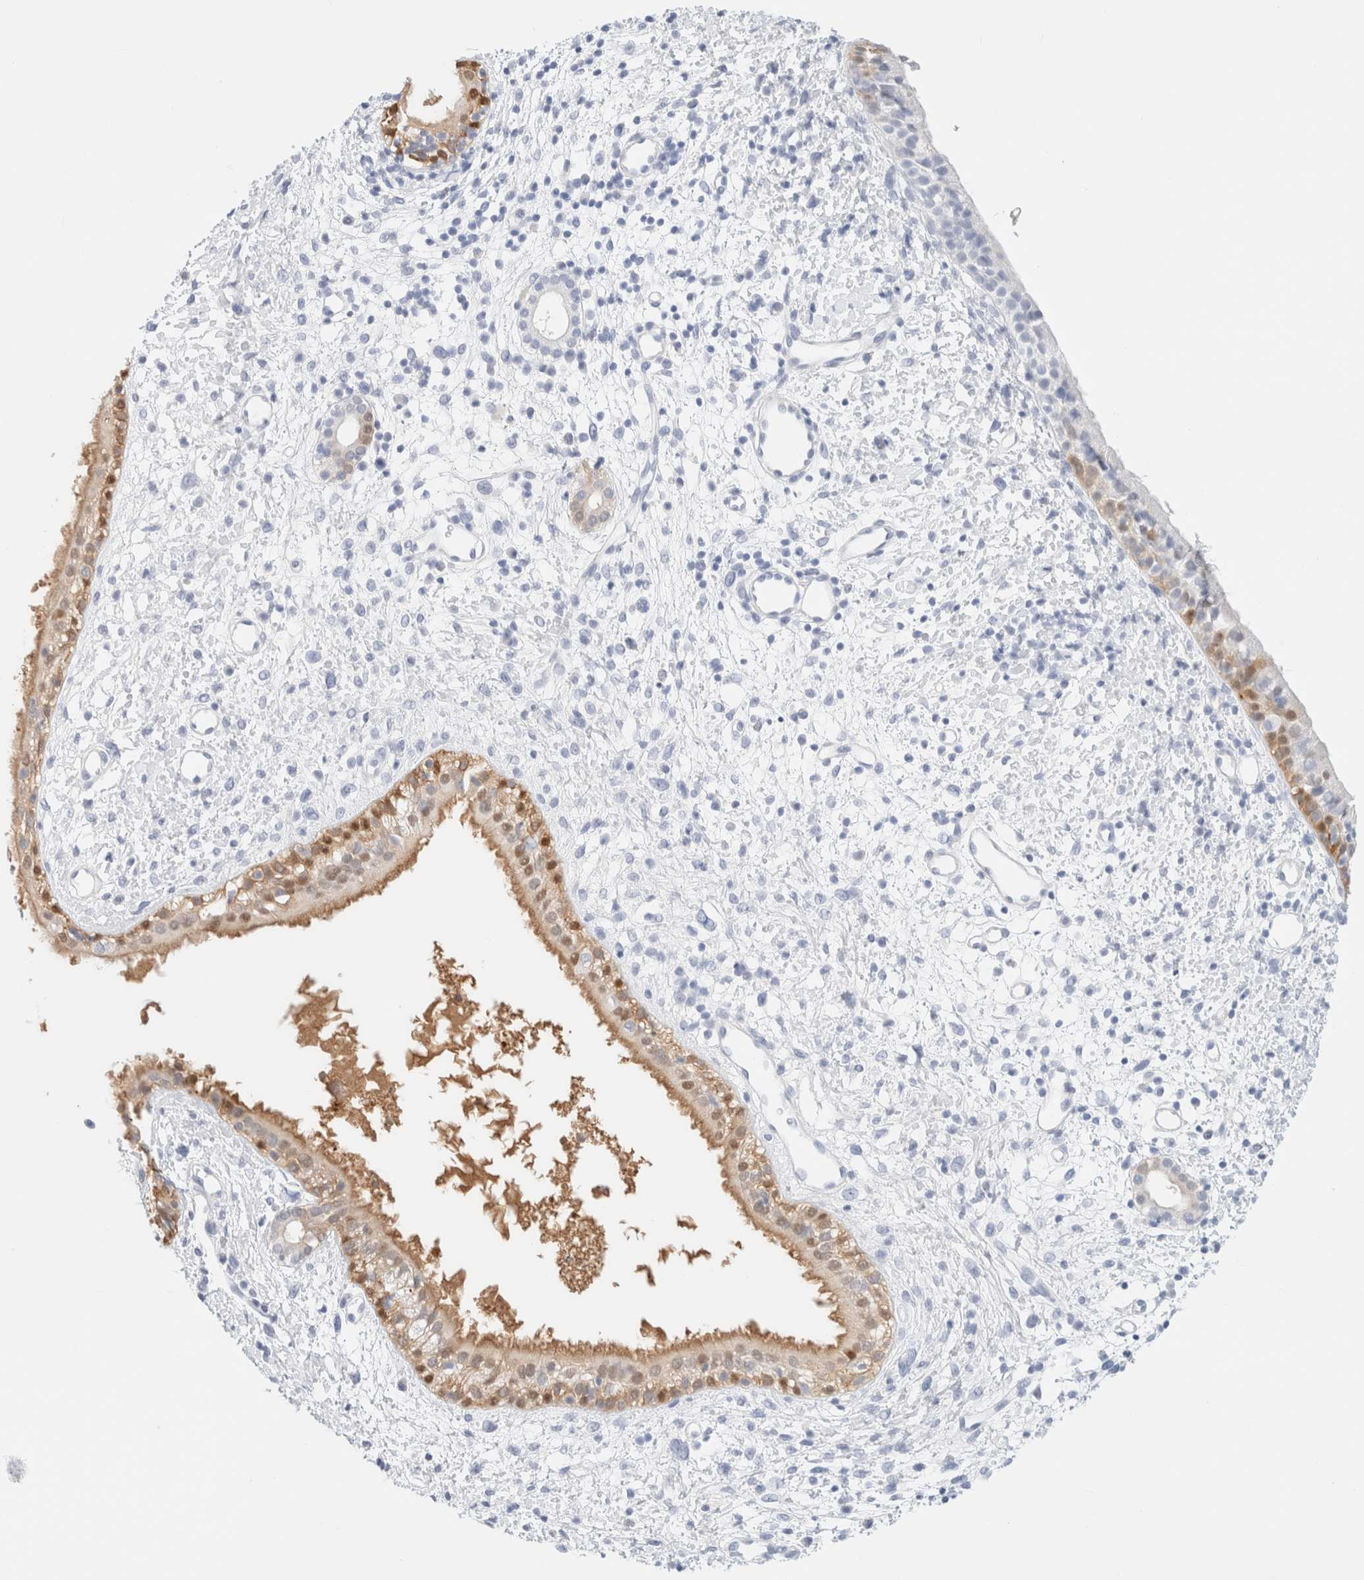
{"staining": {"intensity": "moderate", "quantity": "25%-75%", "location": "cytoplasmic/membranous,nuclear"}, "tissue": "nasopharynx", "cell_type": "Respiratory epithelial cells", "image_type": "normal", "snomed": [{"axis": "morphology", "description": "Normal tissue, NOS"}, {"axis": "topography", "description": "Nasopharynx"}], "caption": "Immunohistochemical staining of normal human nasopharynx demonstrates moderate cytoplasmic/membranous,nuclear protein staining in about 25%-75% of respiratory epithelial cells. (IHC, brightfield microscopy, high magnification).", "gene": "DPYS", "patient": {"sex": "male", "age": 22}}